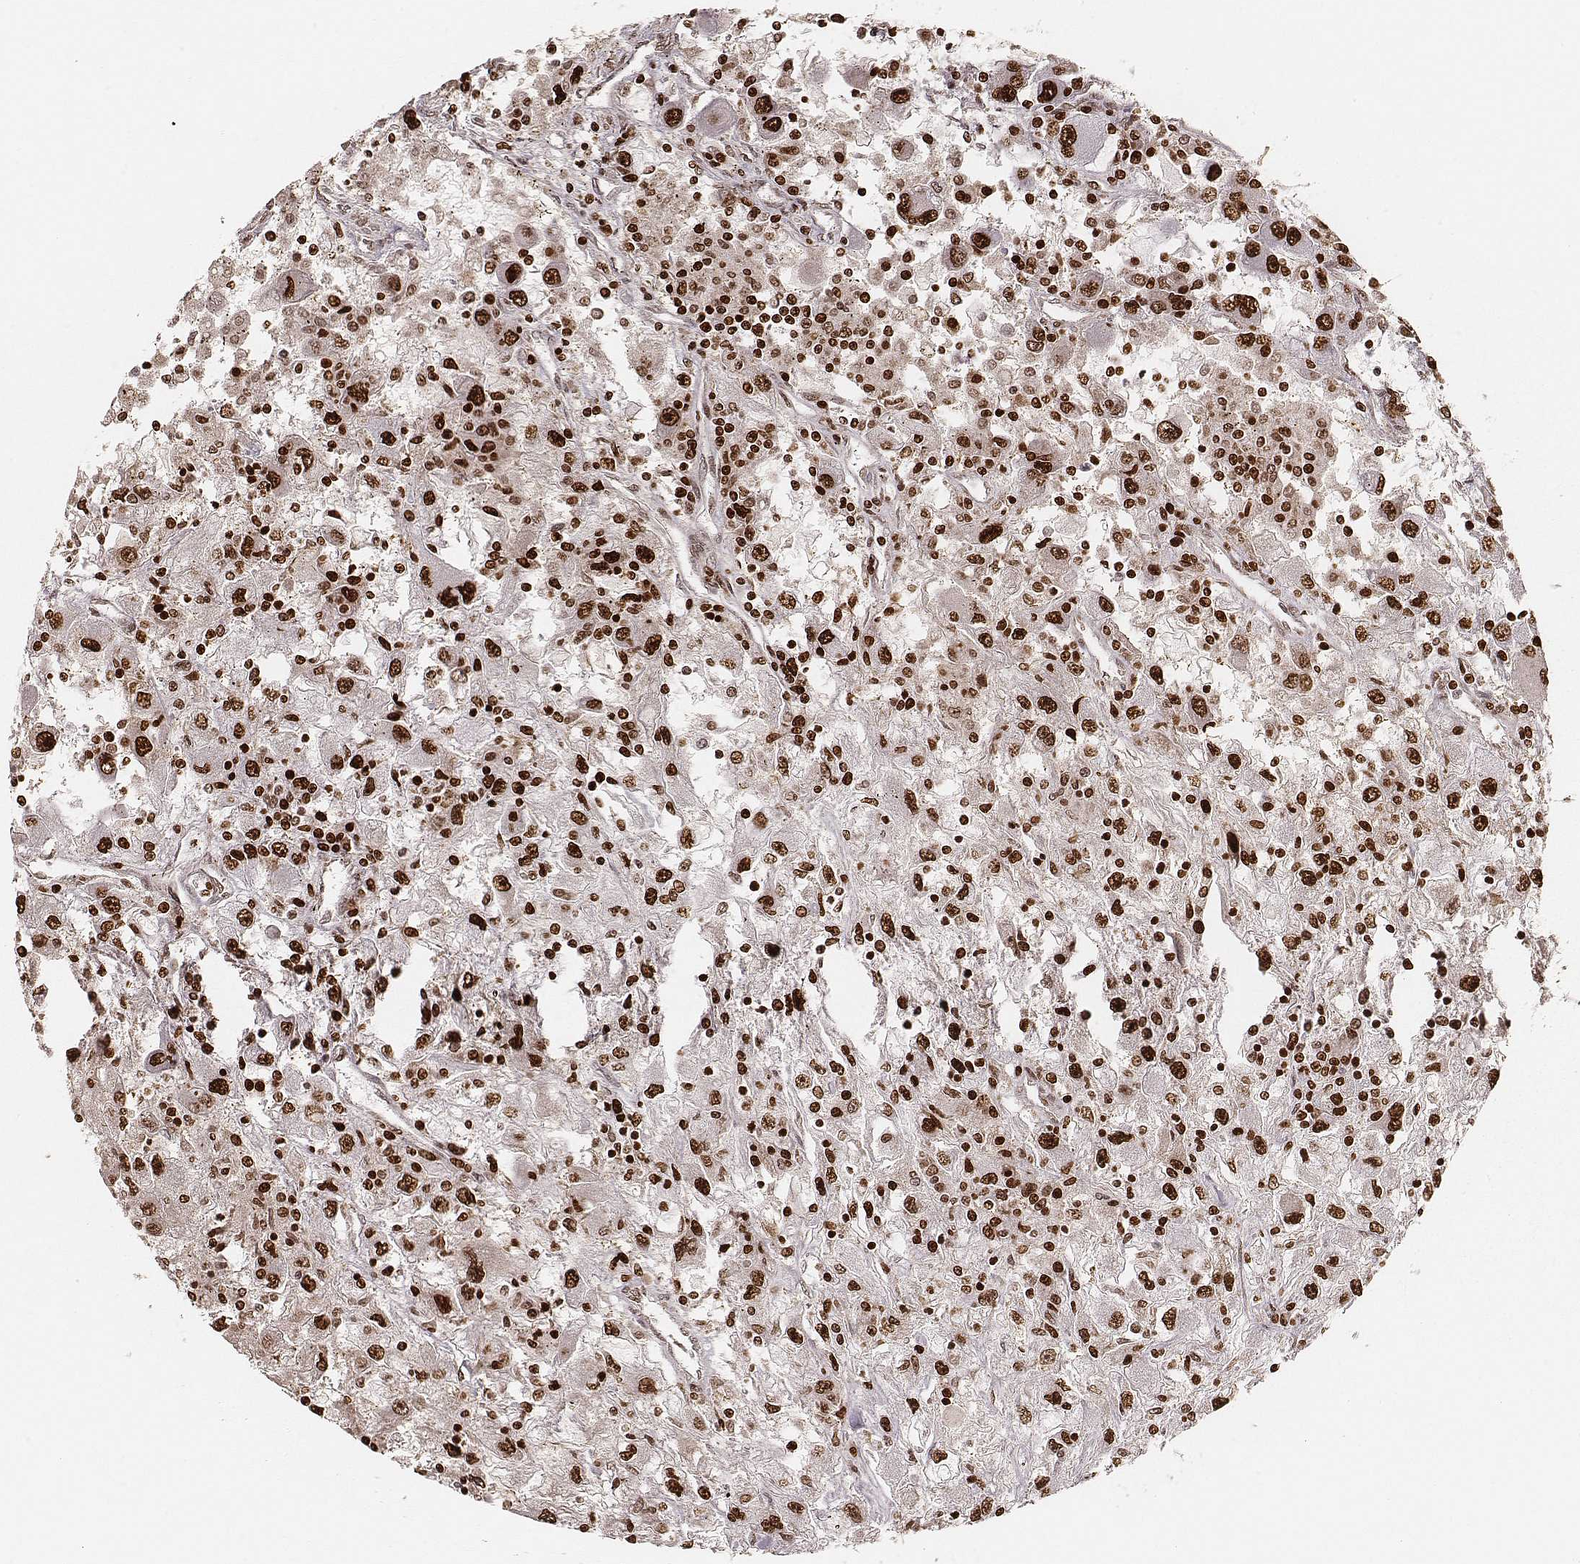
{"staining": {"intensity": "strong", "quantity": ">75%", "location": "nuclear"}, "tissue": "renal cancer", "cell_type": "Tumor cells", "image_type": "cancer", "snomed": [{"axis": "morphology", "description": "Adenocarcinoma, NOS"}, {"axis": "topography", "description": "Kidney"}], "caption": "A high amount of strong nuclear positivity is seen in approximately >75% of tumor cells in adenocarcinoma (renal) tissue. The staining was performed using DAB, with brown indicating positive protein expression. Nuclei are stained blue with hematoxylin.", "gene": "PARP1", "patient": {"sex": "female", "age": 67}}